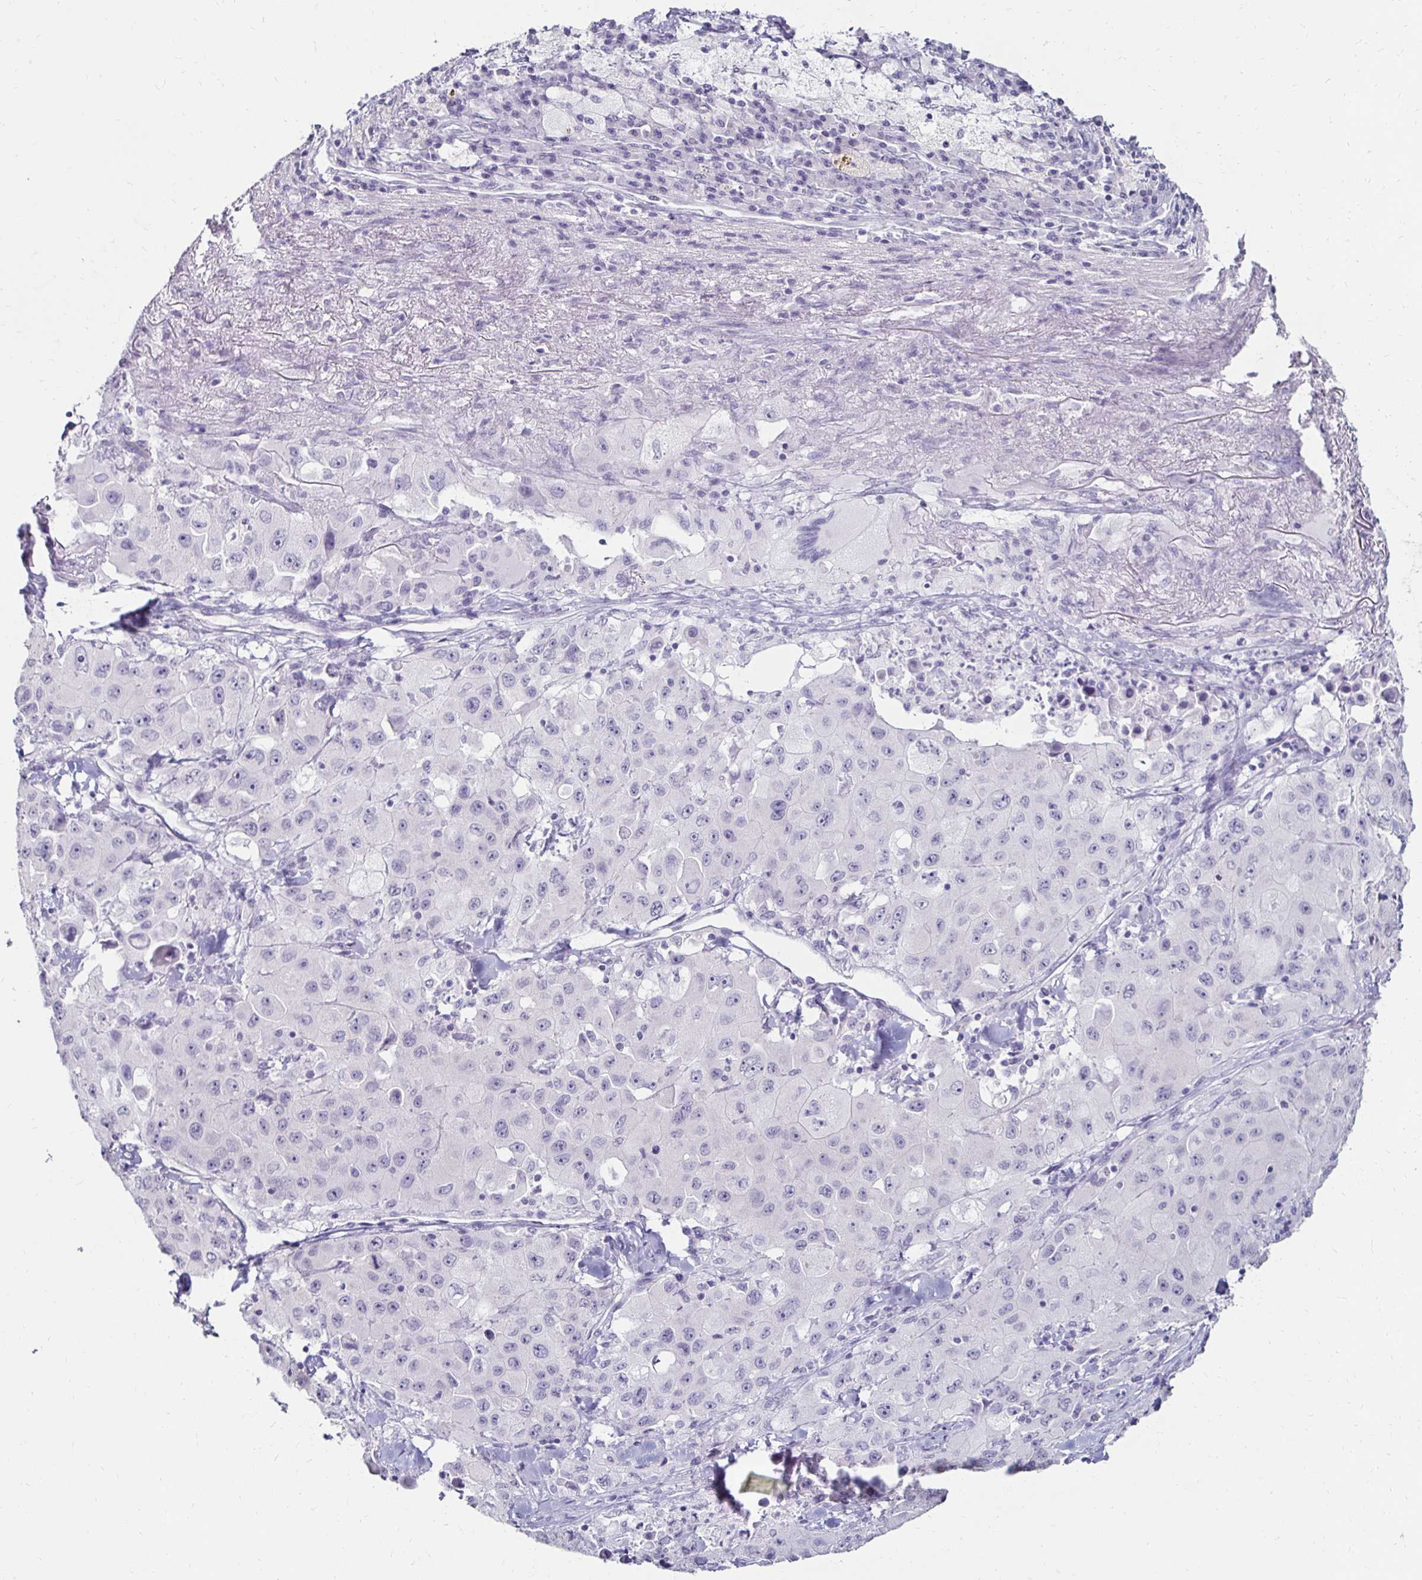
{"staining": {"intensity": "negative", "quantity": "none", "location": "none"}, "tissue": "lung cancer", "cell_type": "Tumor cells", "image_type": "cancer", "snomed": [{"axis": "morphology", "description": "Squamous cell carcinoma, NOS"}, {"axis": "topography", "description": "Lung"}], "caption": "Lung squamous cell carcinoma stained for a protein using immunohistochemistry demonstrates no staining tumor cells.", "gene": "TOMM34", "patient": {"sex": "male", "age": 63}}